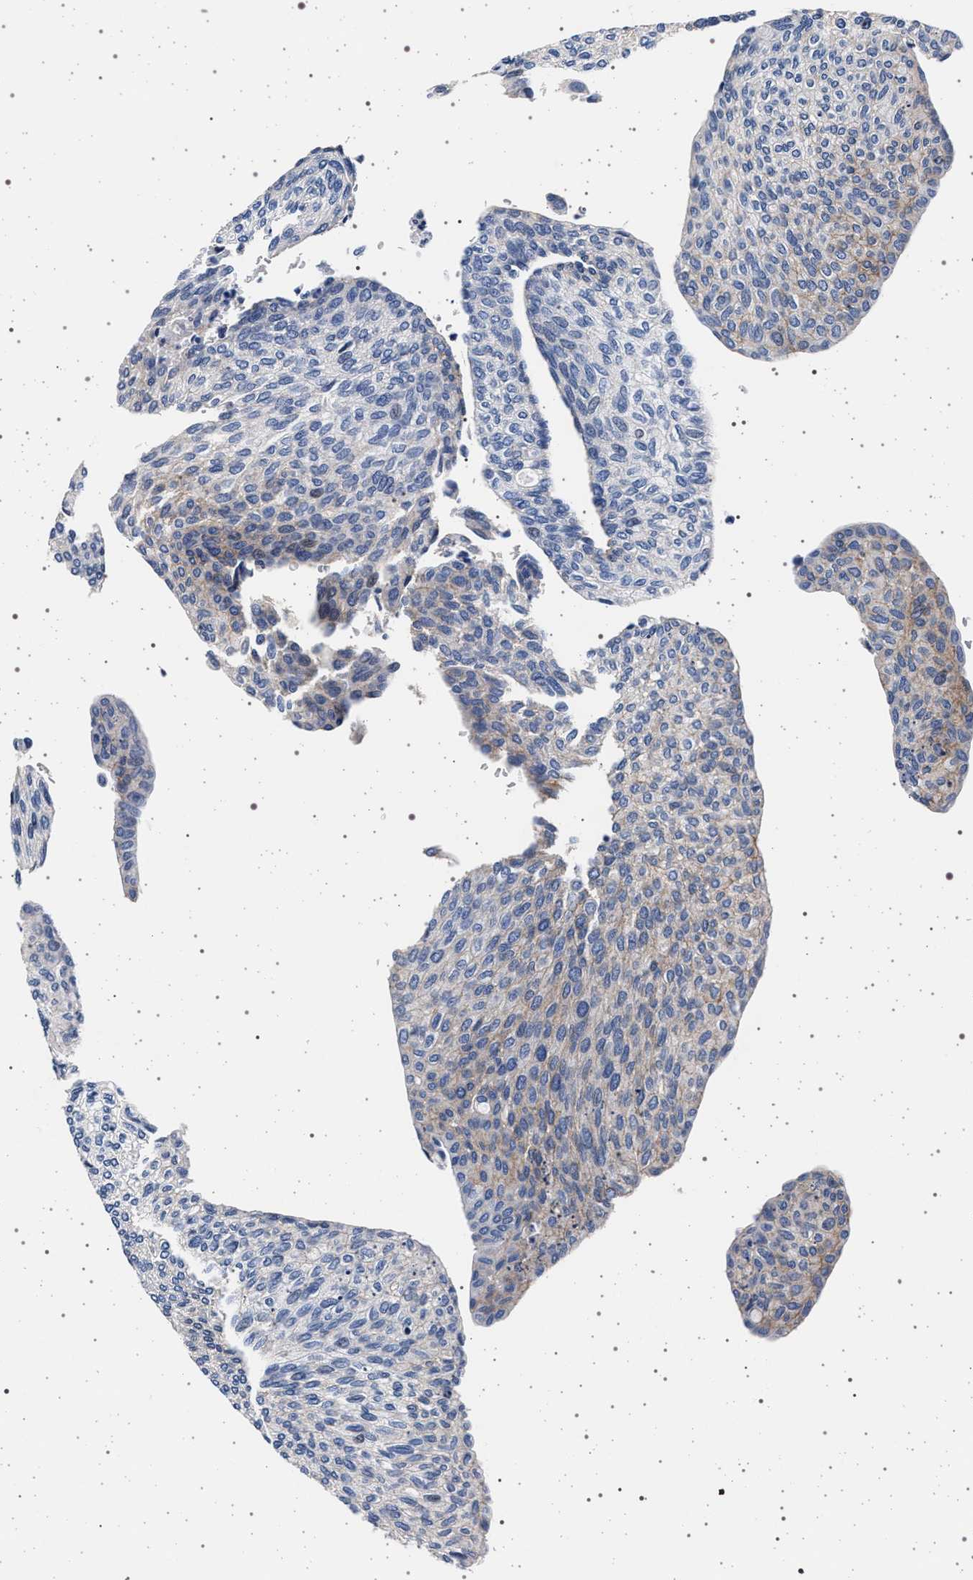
{"staining": {"intensity": "weak", "quantity": "<25%", "location": "cytoplasmic/membranous"}, "tissue": "urothelial cancer", "cell_type": "Tumor cells", "image_type": "cancer", "snomed": [{"axis": "morphology", "description": "Urothelial carcinoma, Low grade"}, {"axis": "topography", "description": "Urinary bladder"}], "caption": "This is an immunohistochemistry (IHC) photomicrograph of low-grade urothelial carcinoma. There is no positivity in tumor cells.", "gene": "SLC9A1", "patient": {"sex": "female", "age": 79}}